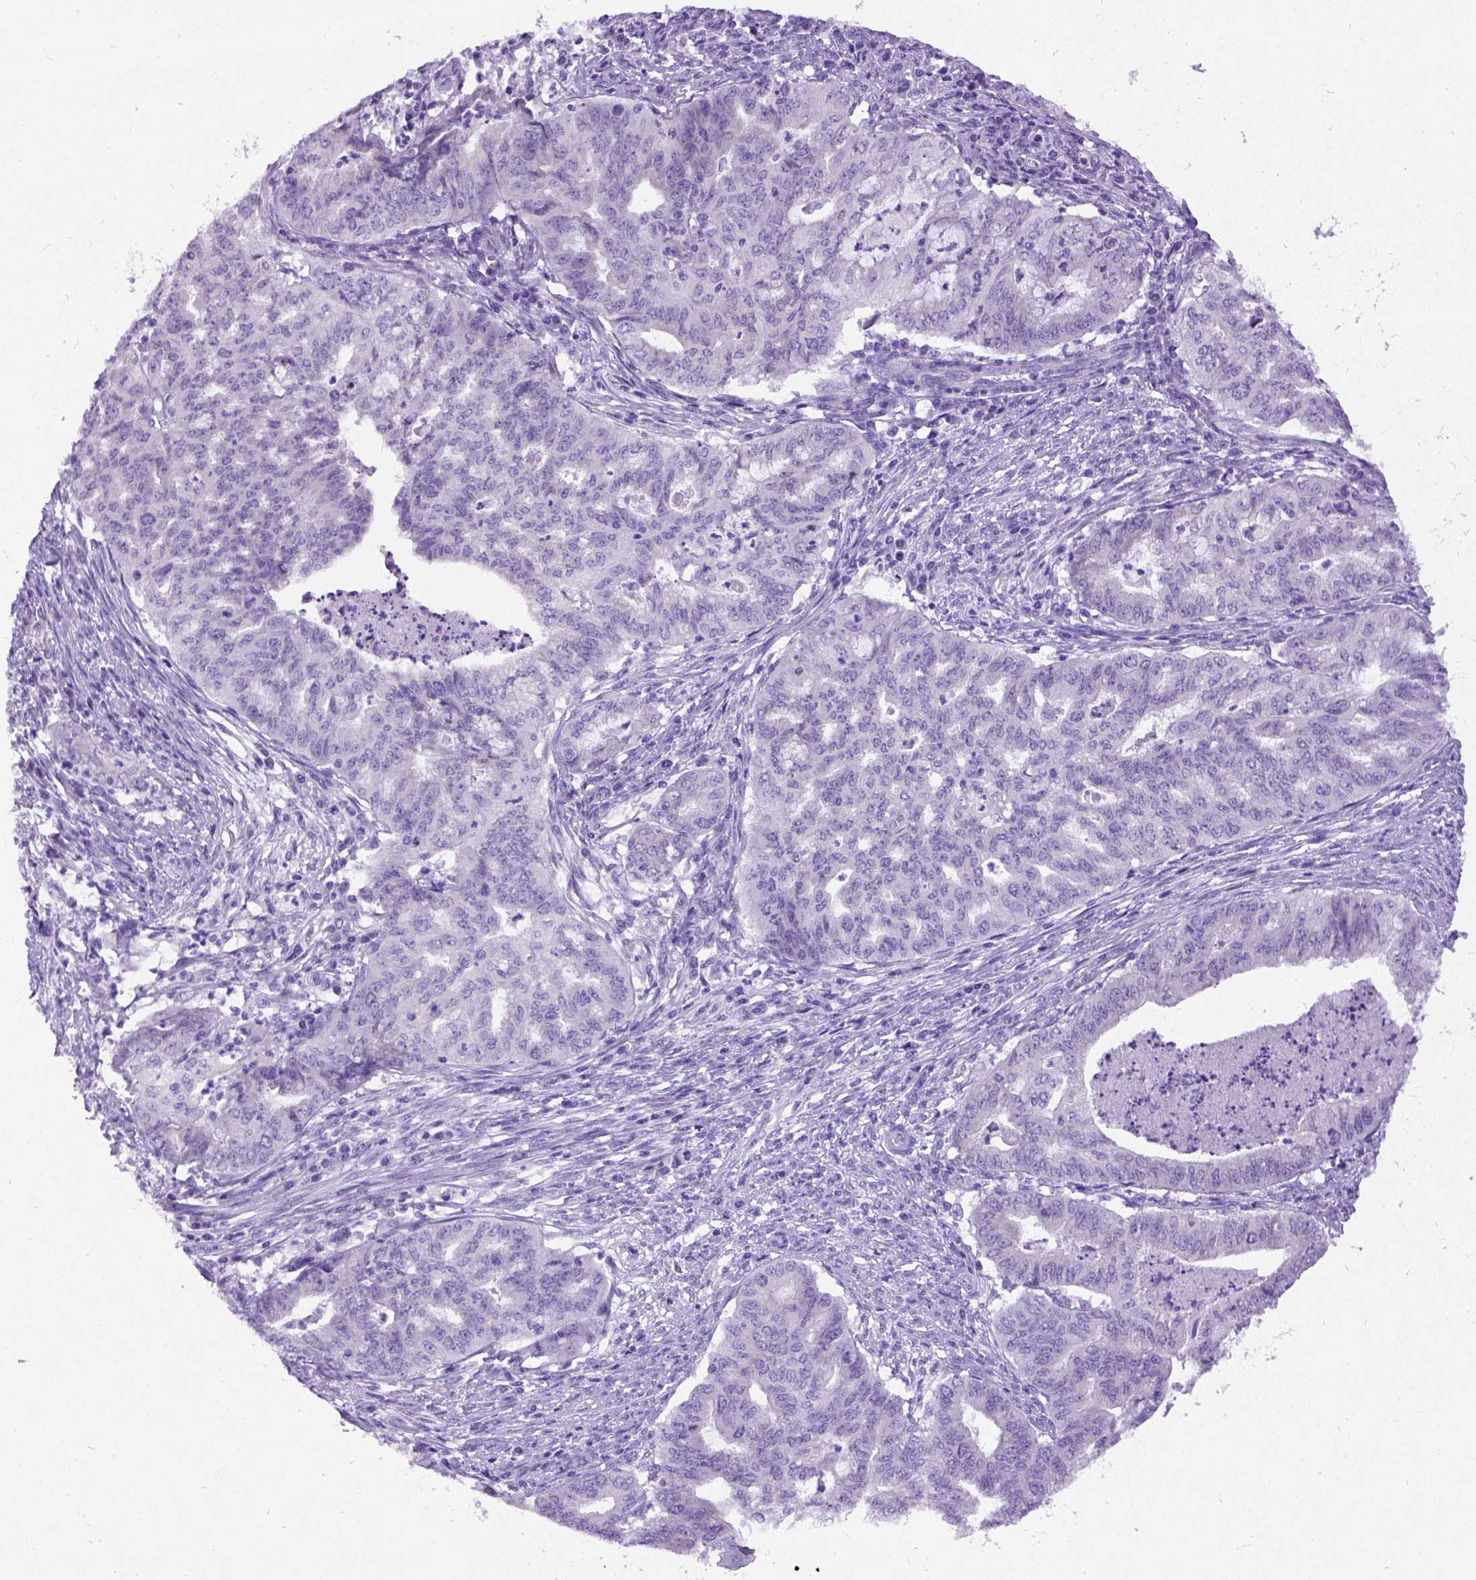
{"staining": {"intensity": "negative", "quantity": "none", "location": "none"}, "tissue": "endometrial cancer", "cell_type": "Tumor cells", "image_type": "cancer", "snomed": [{"axis": "morphology", "description": "Adenocarcinoma, NOS"}, {"axis": "topography", "description": "Endometrium"}], "caption": "A histopathology image of endometrial cancer (adenocarcinoma) stained for a protein exhibits no brown staining in tumor cells.", "gene": "NEUROD4", "patient": {"sex": "female", "age": 79}}